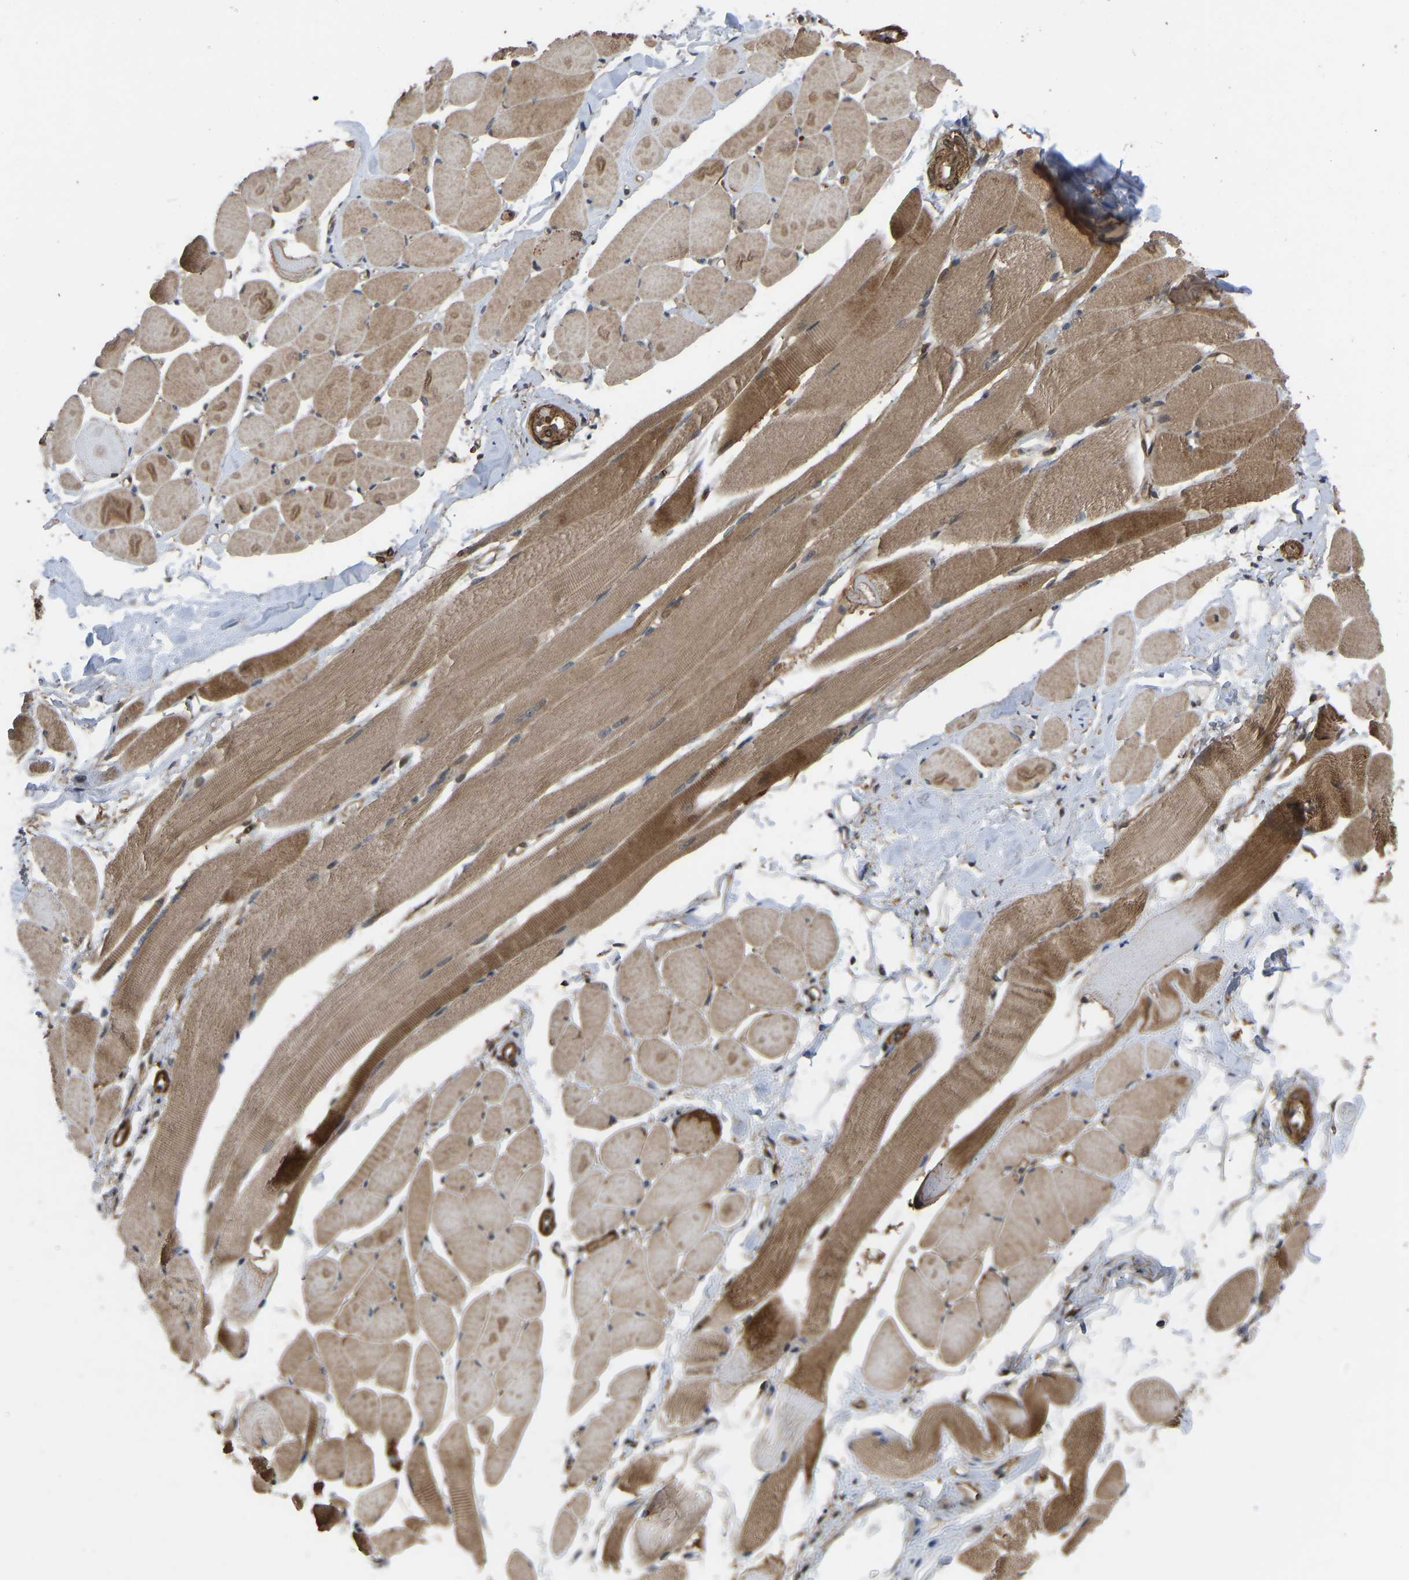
{"staining": {"intensity": "moderate", "quantity": ">75%", "location": "cytoplasmic/membranous"}, "tissue": "skeletal muscle", "cell_type": "Myocytes", "image_type": "normal", "snomed": [{"axis": "morphology", "description": "Normal tissue, NOS"}, {"axis": "topography", "description": "Skeletal muscle"}, {"axis": "topography", "description": "Peripheral nerve tissue"}], "caption": "Myocytes demonstrate moderate cytoplasmic/membranous staining in approximately >75% of cells in benign skeletal muscle. (DAB IHC with brightfield microscopy, high magnification).", "gene": "CYP7B1", "patient": {"sex": "female", "age": 84}}